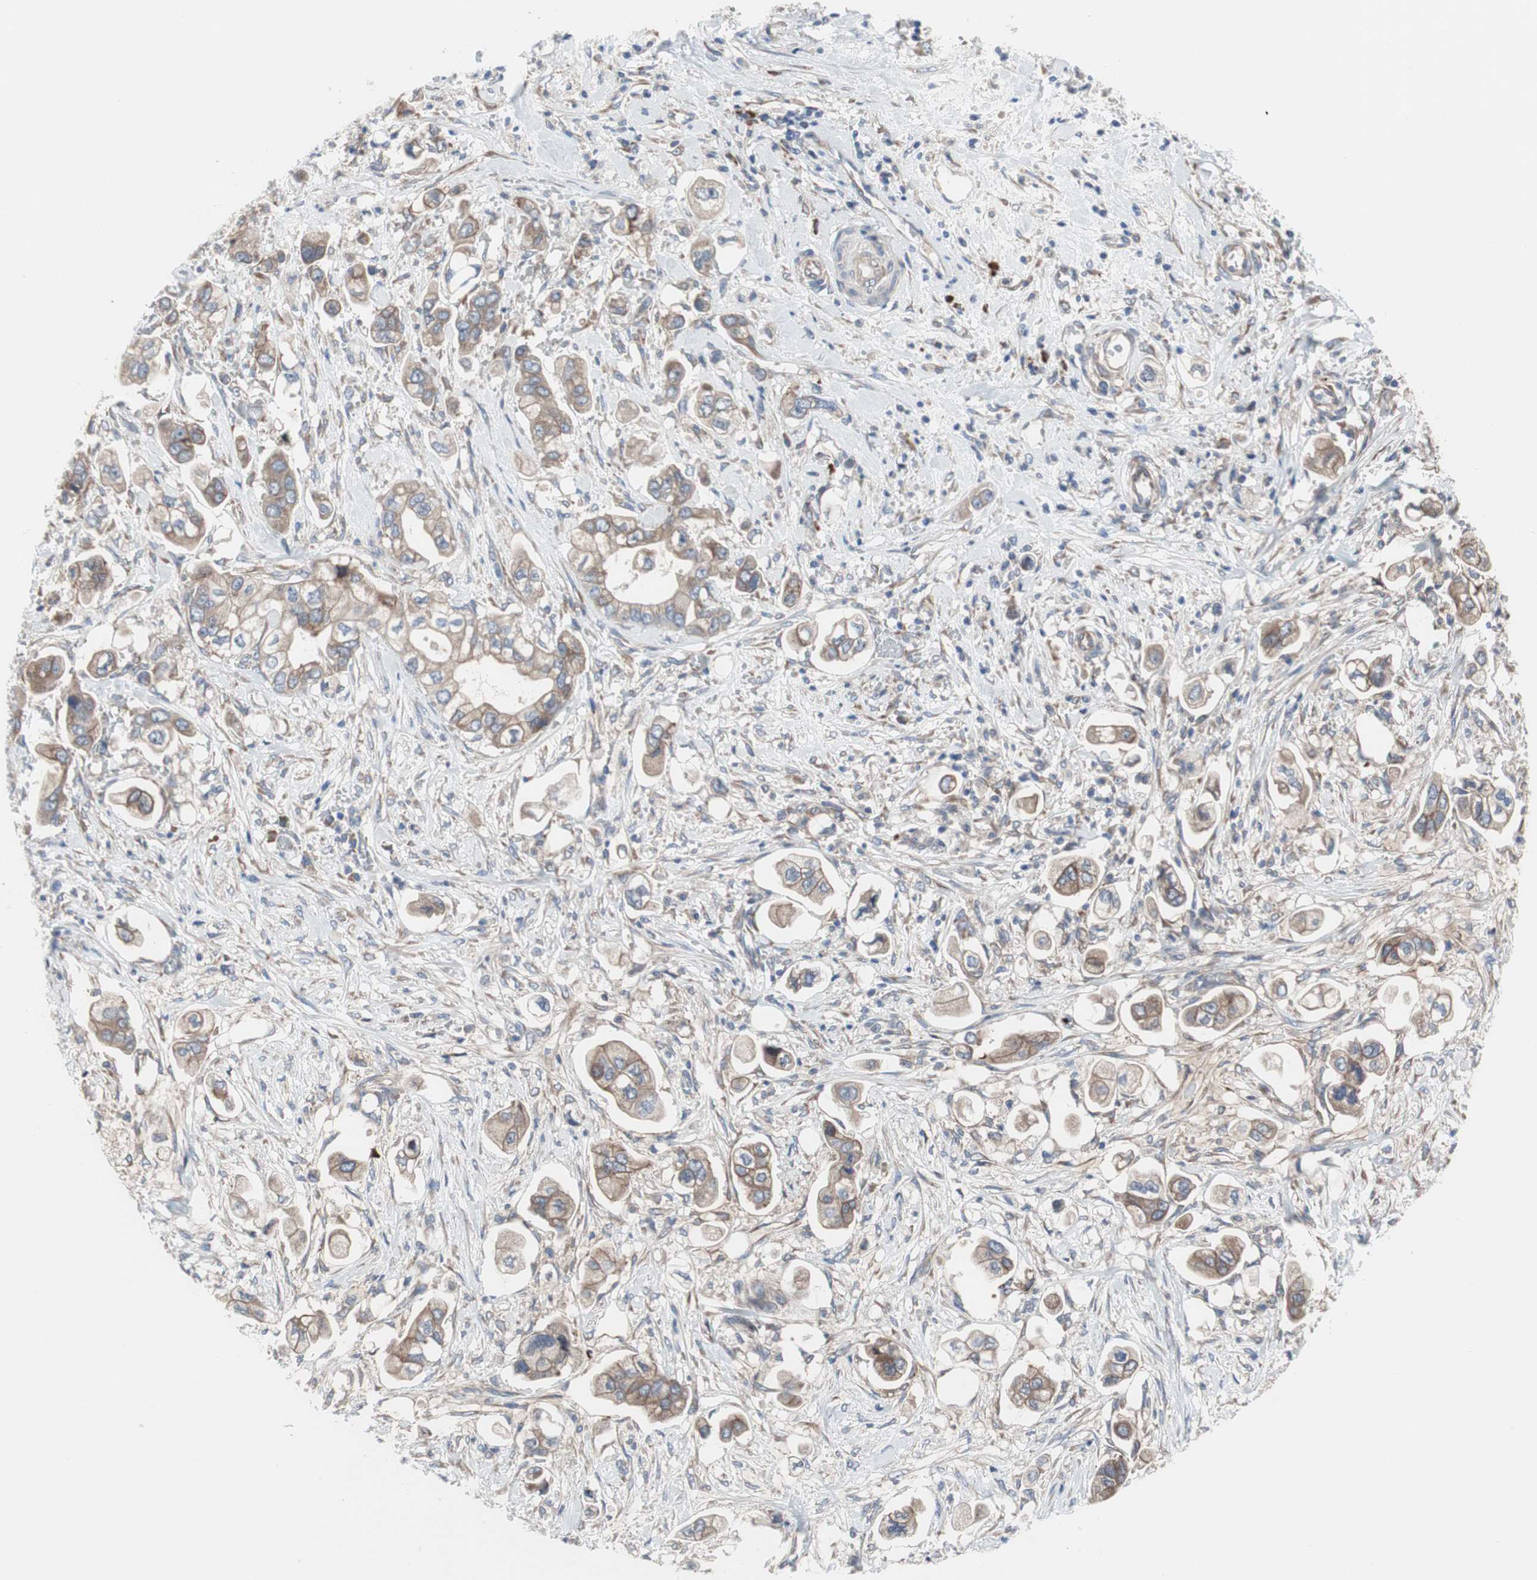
{"staining": {"intensity": "weak", "quantity": ">75%", "location": "cytoplasmic/membranous"}, "tissue": "stomach cancer", "cell_type": "Tumor cells", "image_type": "cancer", "snomed": [{"axis": "morphology", "description": "Adenocarcinoma, NOS"}, {"axis": "topography", "description": "Stomach"}], "caption": "An immunohistochemistry histopathology image of tumor tissue is shown. Protein staining in brown highlights weak cytoplasmic/membranous positivity in stomach cancer (adenocarcinoma) within tumor cells.", "gene": "KANSL1", "patient": {"sex": "male", "age": 62}}